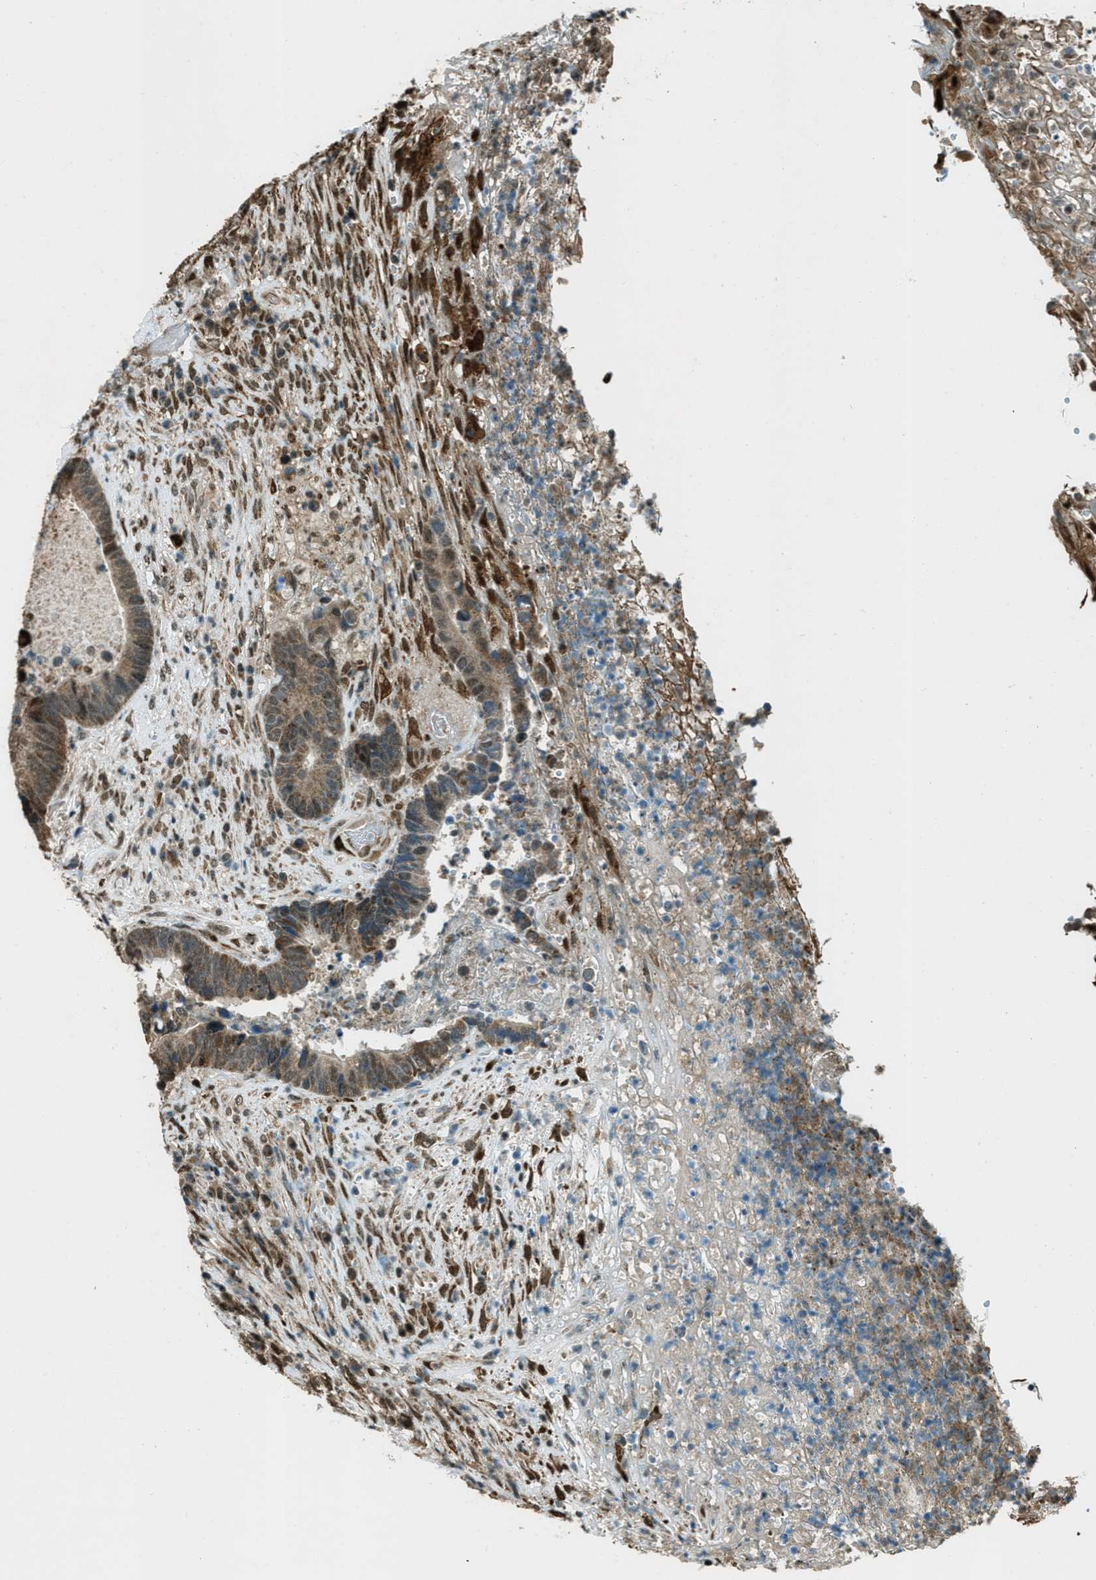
{"staining": {"intensity": "moderate", "quantity": ">75%", "location": "cytoplasmic/membranous,nuclear"}, "tissue": "colorectal cancer", "cell_type": "Tumor cells", "image_type": "cancer", "snomed": [{"axis": "morphology", "description": "Adenocarcinoma, NOS"}, {"axis": "topography", "description": "Rectum"}], "caption": "Adenocarcinoma (colorectal) stained for a protein (brown) displays moderate cytoplasmic/membranous and nuclear positive expression in approximately >75% of tumor cells.", "gene": "TARDBP", "patient": {"sex": "female", "age": 89}}